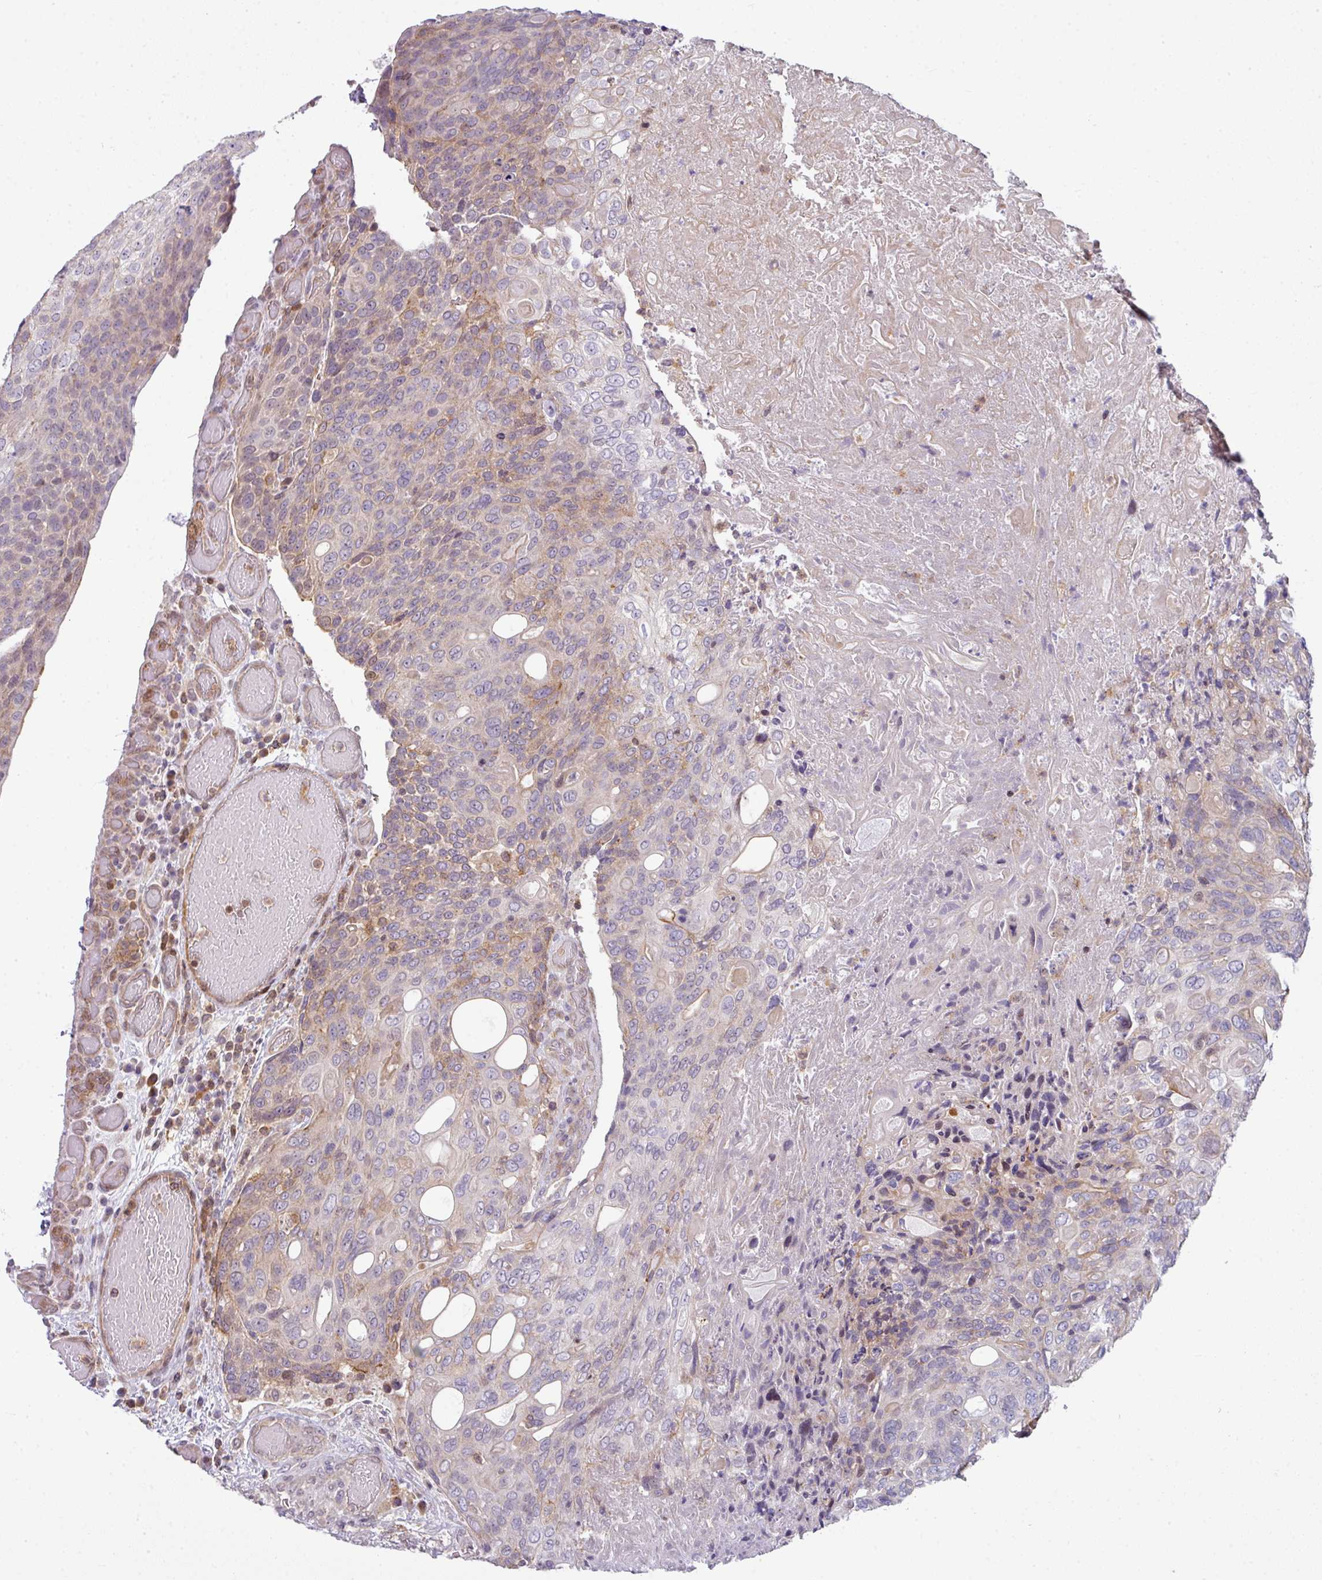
{"staining": {"intensity": "weak", "quantity": "25%-75%", "location": "cytoplasmic/membranous"}, "tissue": "urothelial cancer", "cell_type": "Tumor cells", "image_type": "cancer", "snomed": [{"axis": "morphology", "description": "Urothelial carcinoma, High grade"}, {"axis": "topography", "description": "Urinary bladder"}], "caption": "Weak cytoplasmic/membranous positivity for a protein is appreciated in approximately 25%-75% of tumor cells of urothelial cancer using immunohistochemistry (IHC).", "gene": "STAT5A", "patient": {"sex": "female", "age": 70}}